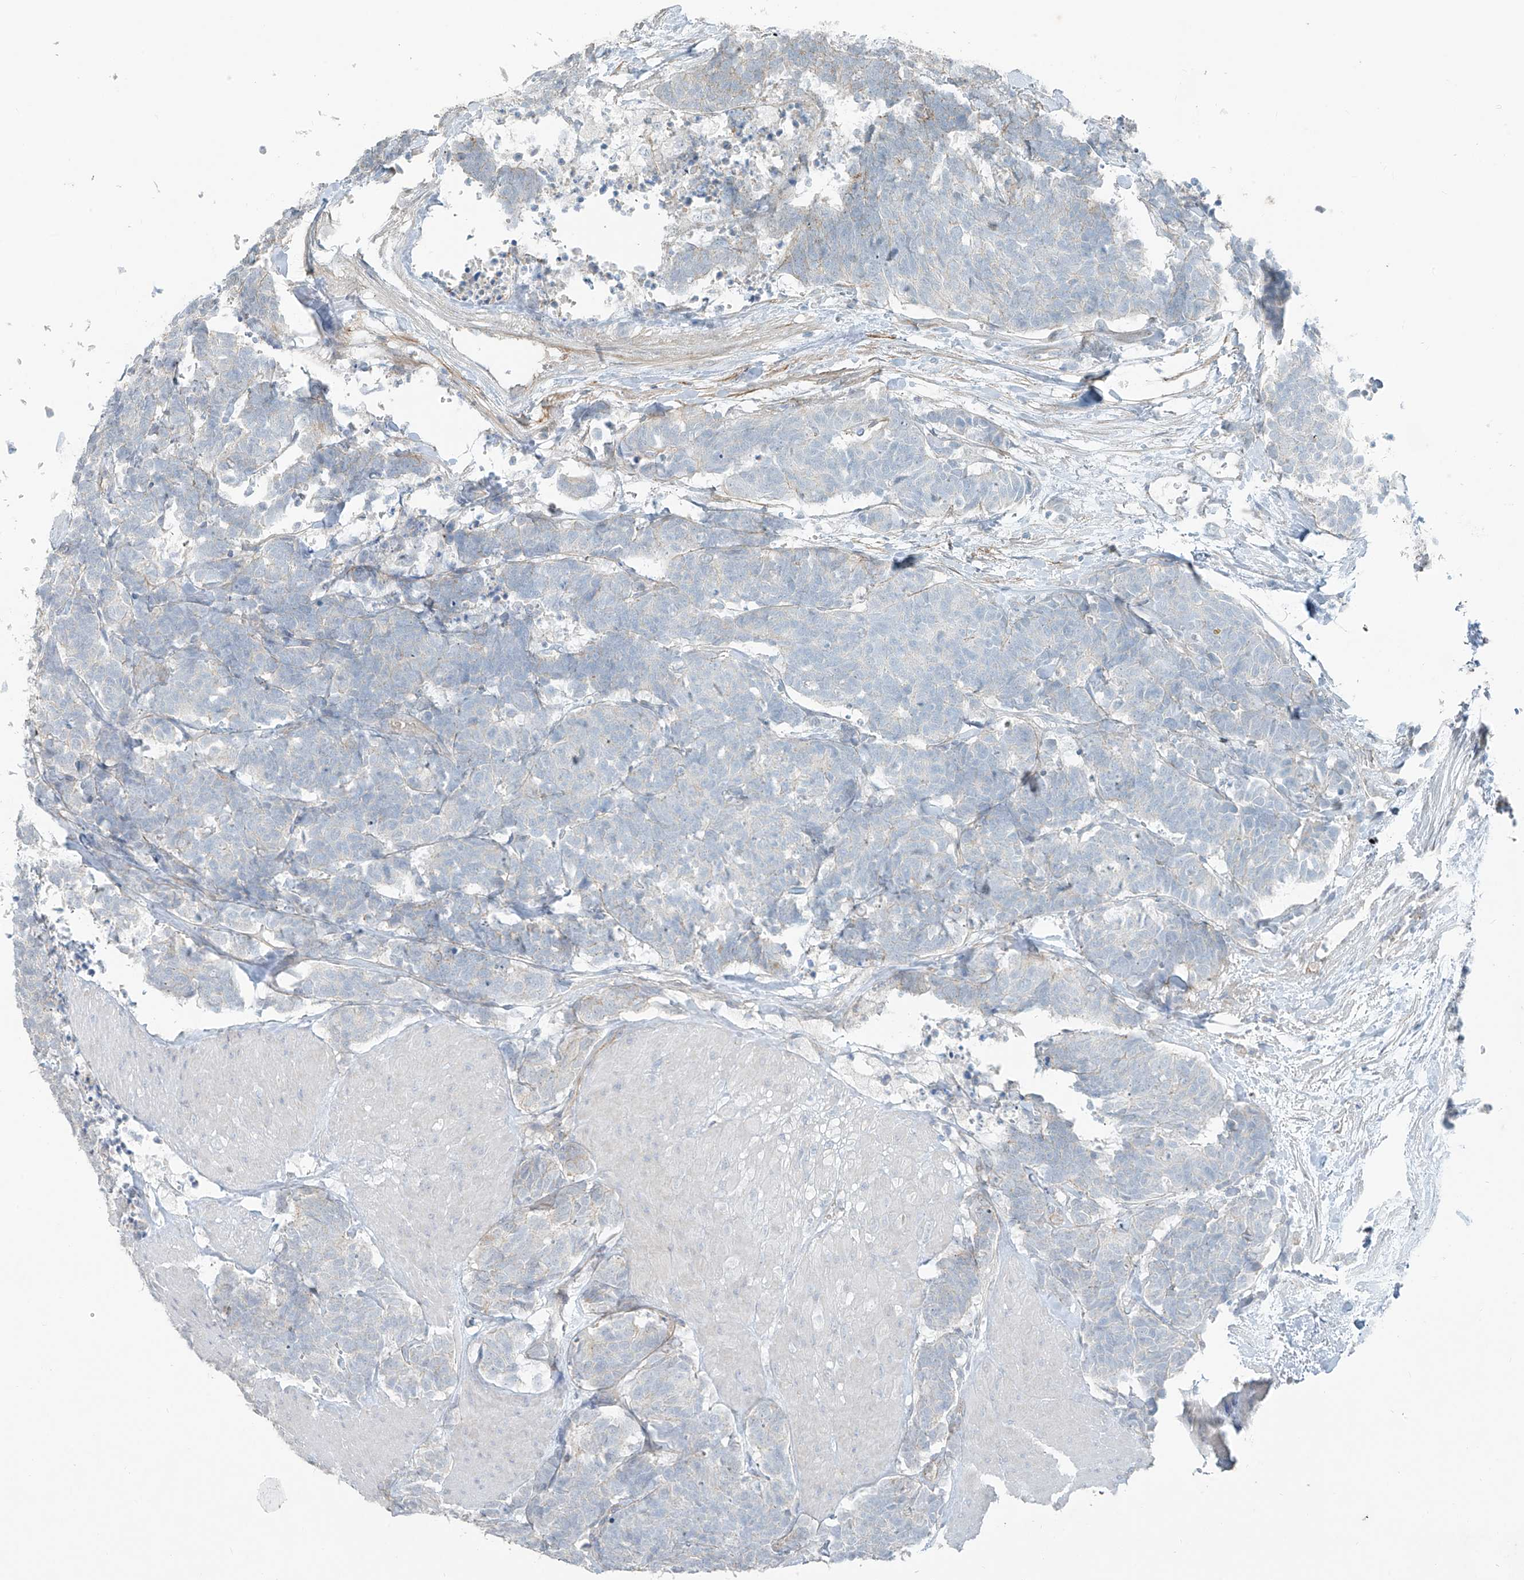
{"staining": {"intensity": "negative", "quantity": "none", "location": "none"}, "tissue": "carcinoid", "cell_type": "Tumor cells", "image_type": "cancer", "snomed": [{"axis": "morphology", "description": "Carcinoma, NOS"}, {"axis": "morphology", "description": "Carcinoid, malignant, NOS"}, {"axis": "topography", "description": "Urinary bladder"}], "caption": "Histopathology image shows no protein staining in tumor cells of carcinoid tissue.", "gene": "TUBE1", "patient": {"sex": "male", "age": 57}}